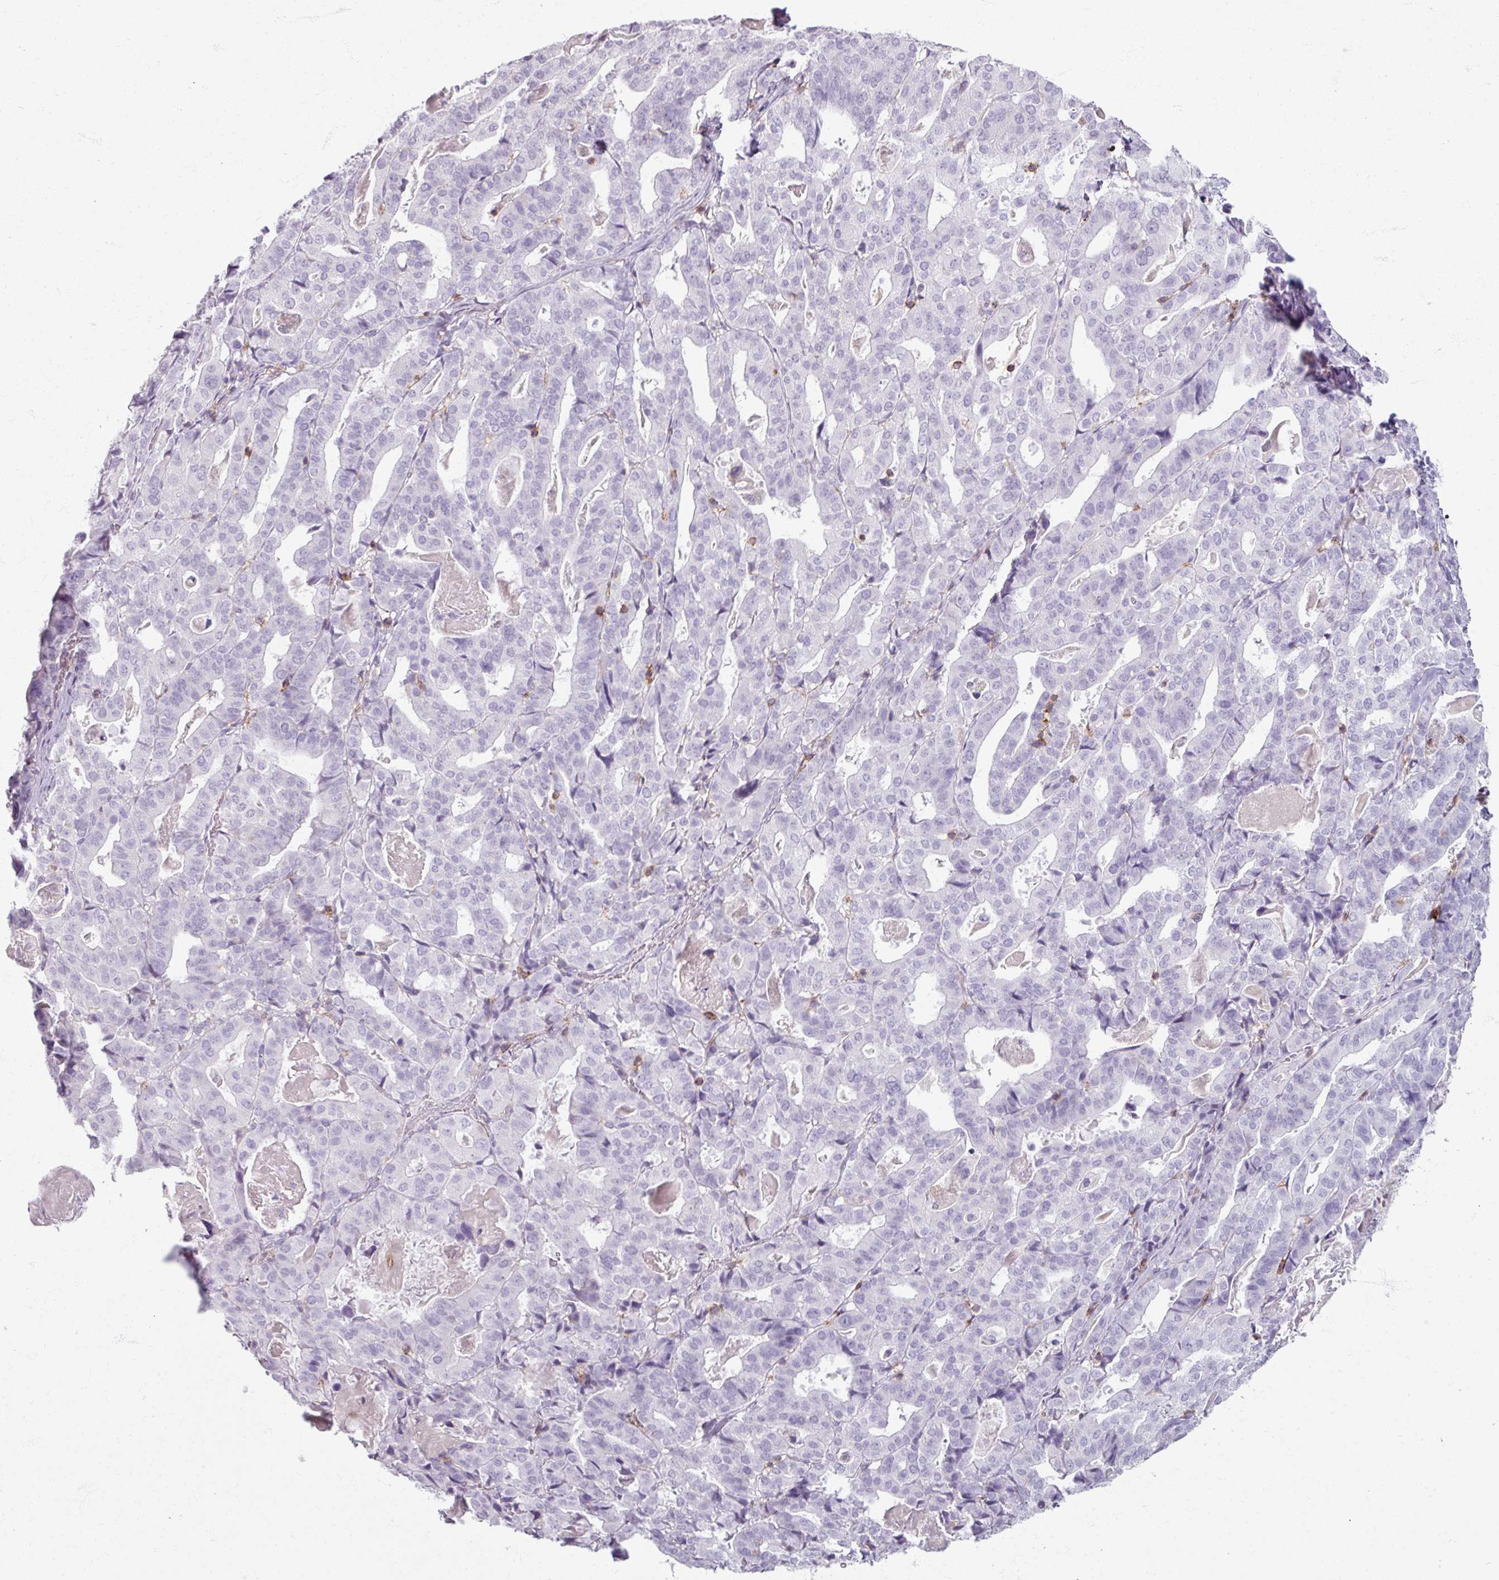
{"staining": {"intensity": "negative", "quantity": "none", "location": "none"}, "tissue": "stomach cancer", "cell_type": "Tumor cells", "image_type": "cancer", "snomed": [{"axis": "morphology", "description": "Adenocarcinoma, NOS"}, {"axis": "topography", "description": "Stomach"}], "caption": "DAB (3,3'-diaminobenzidine) immunohistochemical staining of human adenocarcinoma (stomach) exhibits no significant expression in tumor cells.", "gene": "PTPRC", "patient": {"sex": "male", "age": 48}}